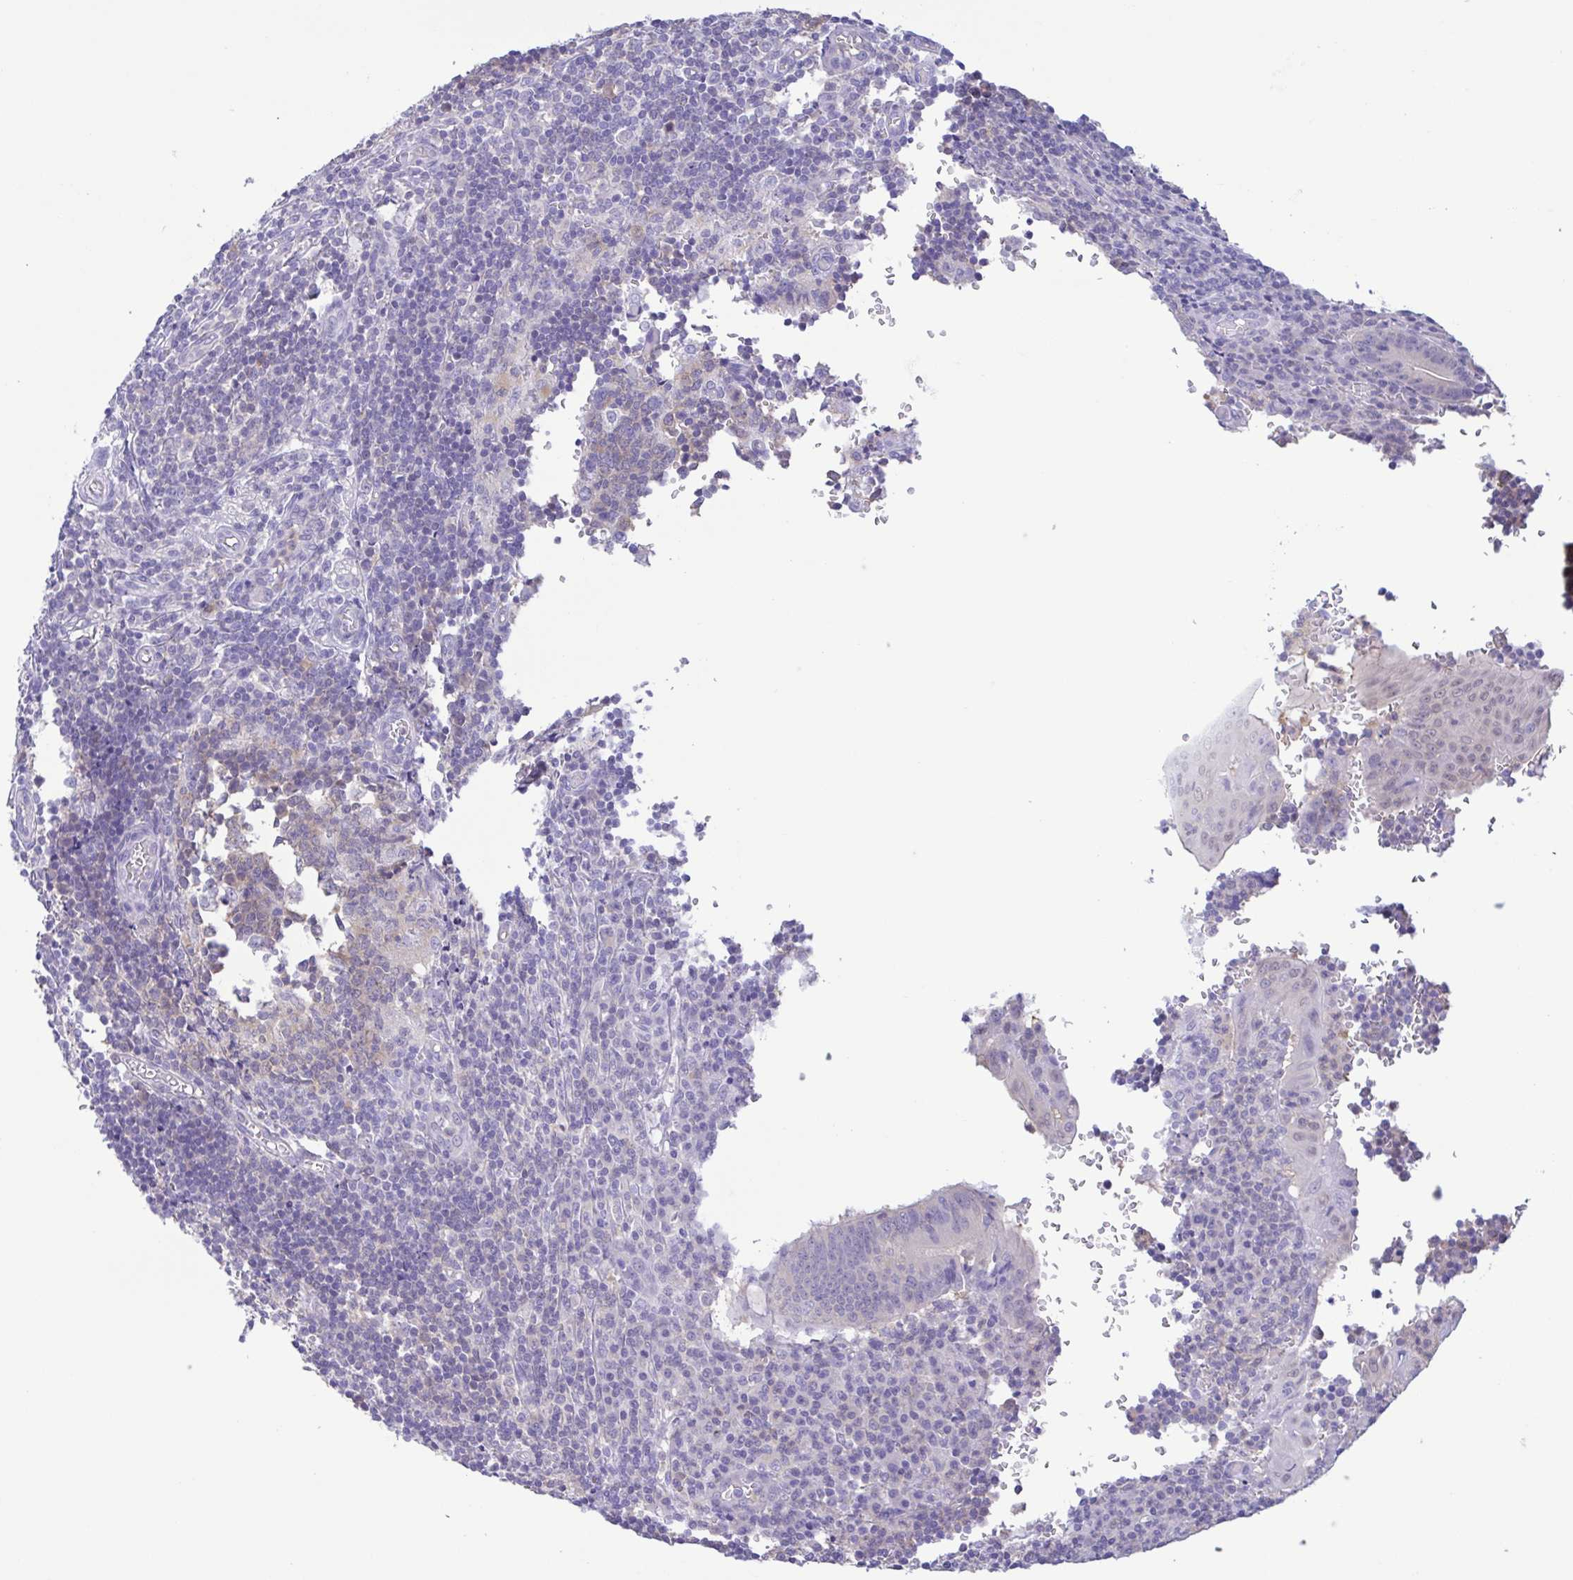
{"staining": {"intensity": "weak", "quantity": "<25%", "location": "cytoplasmic/membranous"}, "tissue": "appendix", "cell_type": "Glandular cells", "image_type": "normal", "snomed": [{"axis": "morphology", "description": "Normal tissue, NOS"}, {"axis": "topography", "description": "Appendix"}], "caption": "This photomicrograph is of benign appendix stained with immunohistochemistry to label a protein in brown with the nuclei are counter-stained blue. There is no staining in glandular cells. (Stains: DAB IHC with hematoxylin counter stain, Microscopy: brightfield microscopy at high magnification).", "gene": "LDHC", "patient": {"sex": "male", "age": 18}}